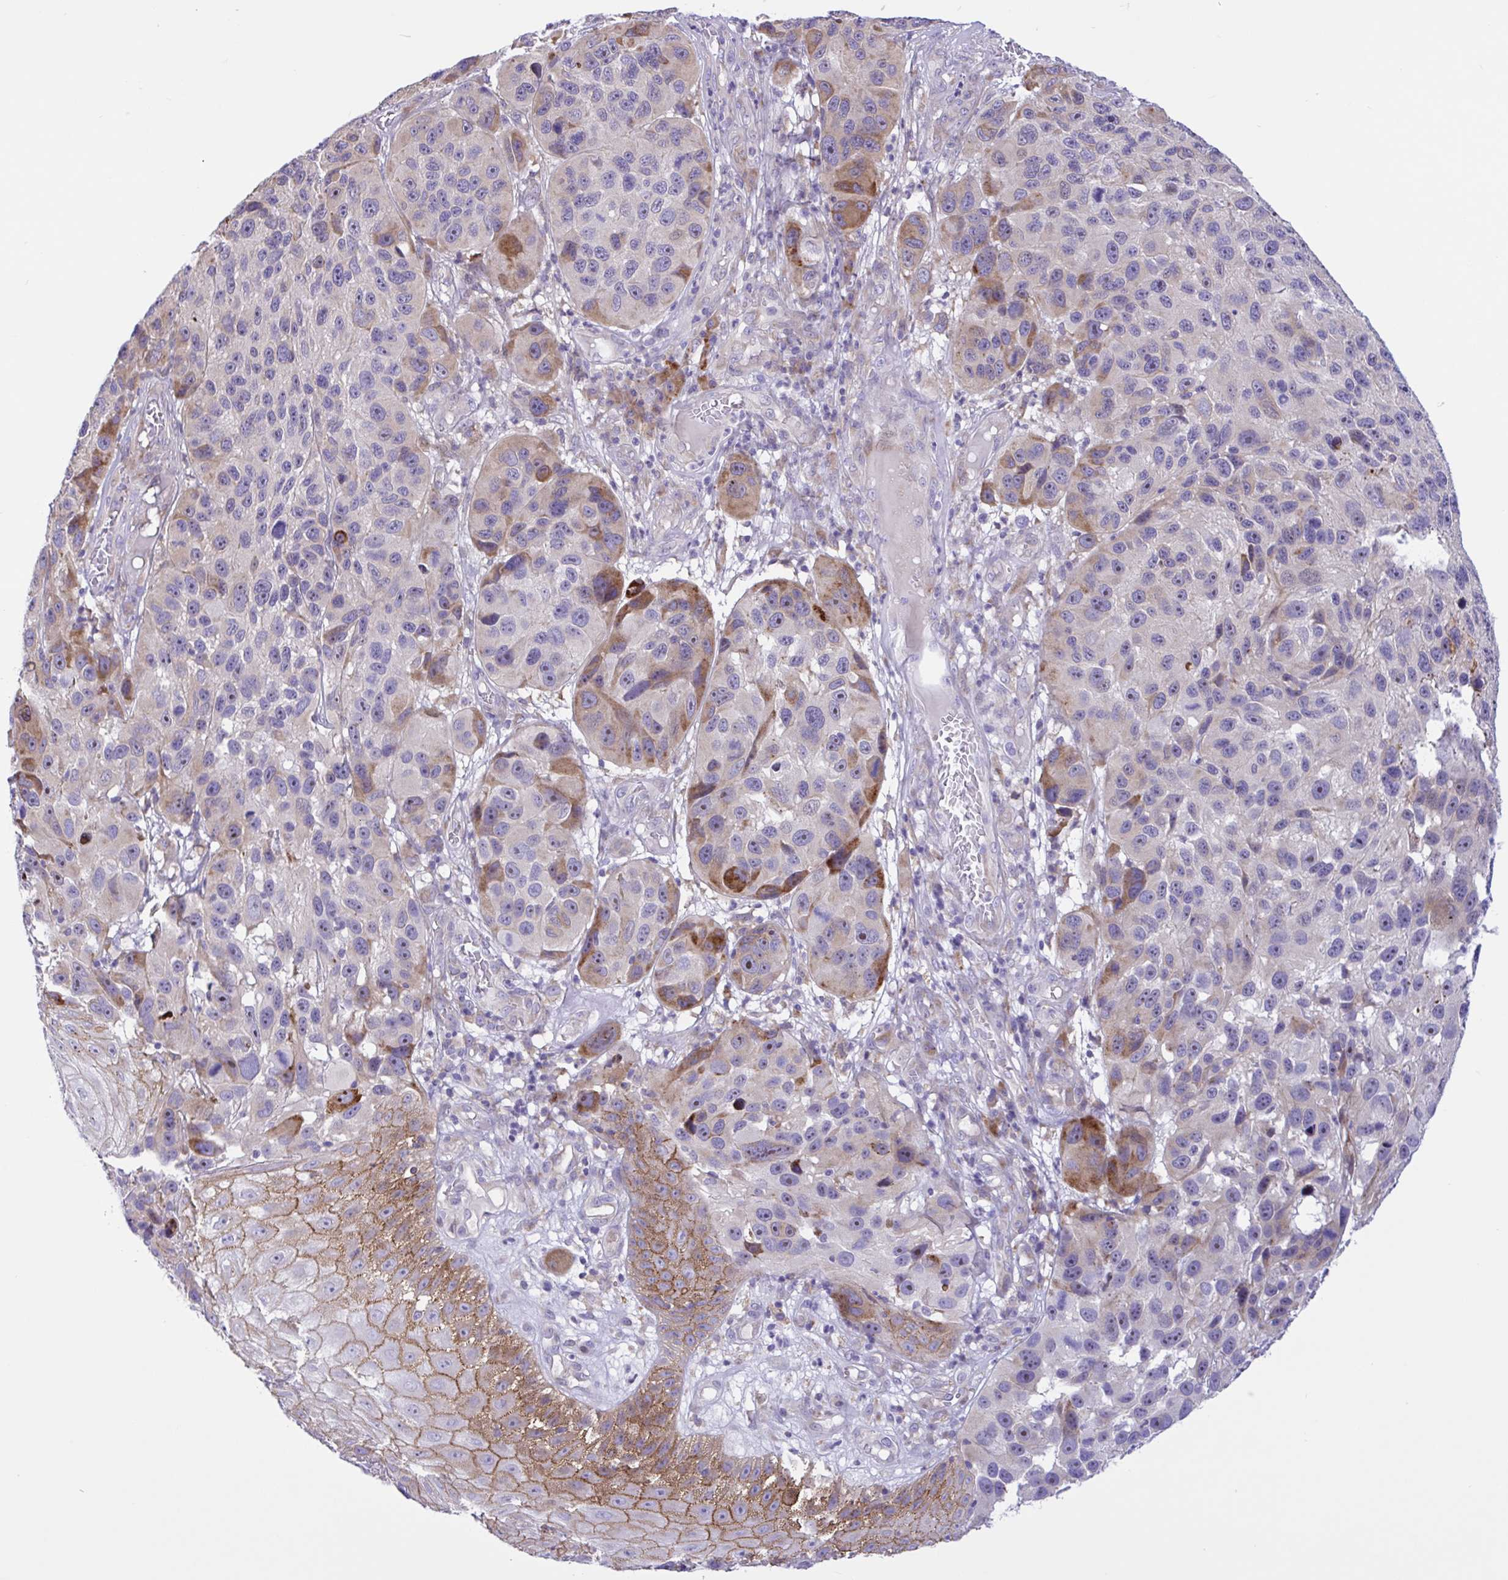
{"staining": {"intensity": "moderate", "quantity": "<25%", "location": "cytoplasmic/membranous"}, "tissue": "melanoma", "cell_type": "Tumor cells", "image_type": "cancer", "snomed": [{"axis": "morphology", "description": "Malignant melanoma, NOS"}, {"axis": "topography", "description": "Skin"}], "caption": "Moderate cytoplasmic/membranous expression is present in approximately <25% of tumor cells in malignant melanoma.", "gene": "DSC3", "patient": {"sex": "male", "age": 53}}